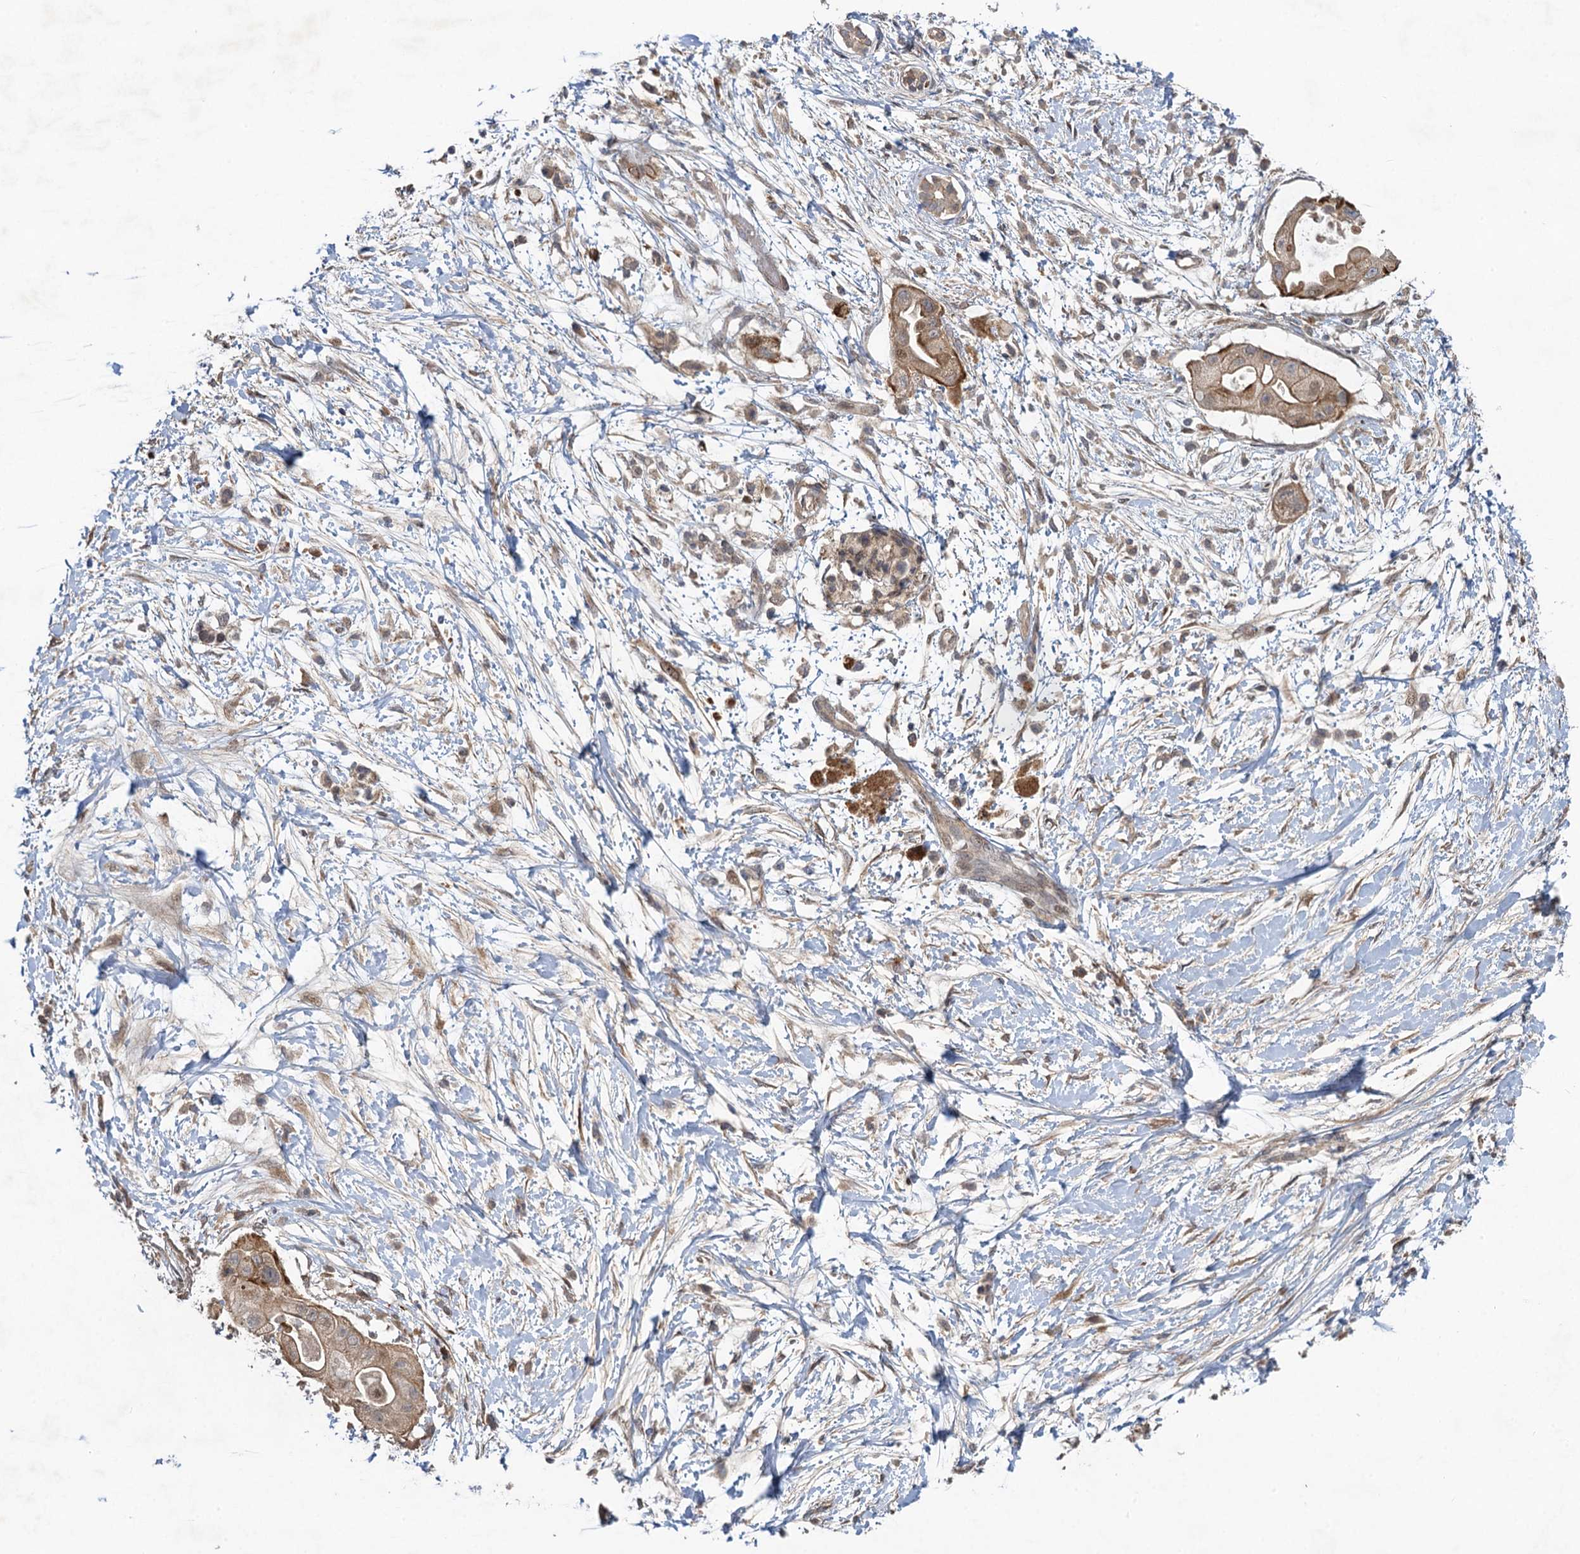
{"staining": {"intensity": "moderate", "quantity": "25%-75%", "location": "cytoplasmic/membranous"}, "tissue": "pancreatic cancer", "cell_type": "Tumor cells", "image_type": "cancer", "snomed": [{"axis": "morphology", "description": "Adenocarcinoma, NOS"}, {"axis": "topography", "description": "Pancreas"}], "caption": "High-power microscopy captured an immunohistochemistry histopathology image of pancreatic adenocarcinoma, revealing moderate cytoplasmic/membranous staining in approximately 25%-75% of tumor cells.", "gene": "NUDT22", "patient": {"sex": "male", "age": 68}}